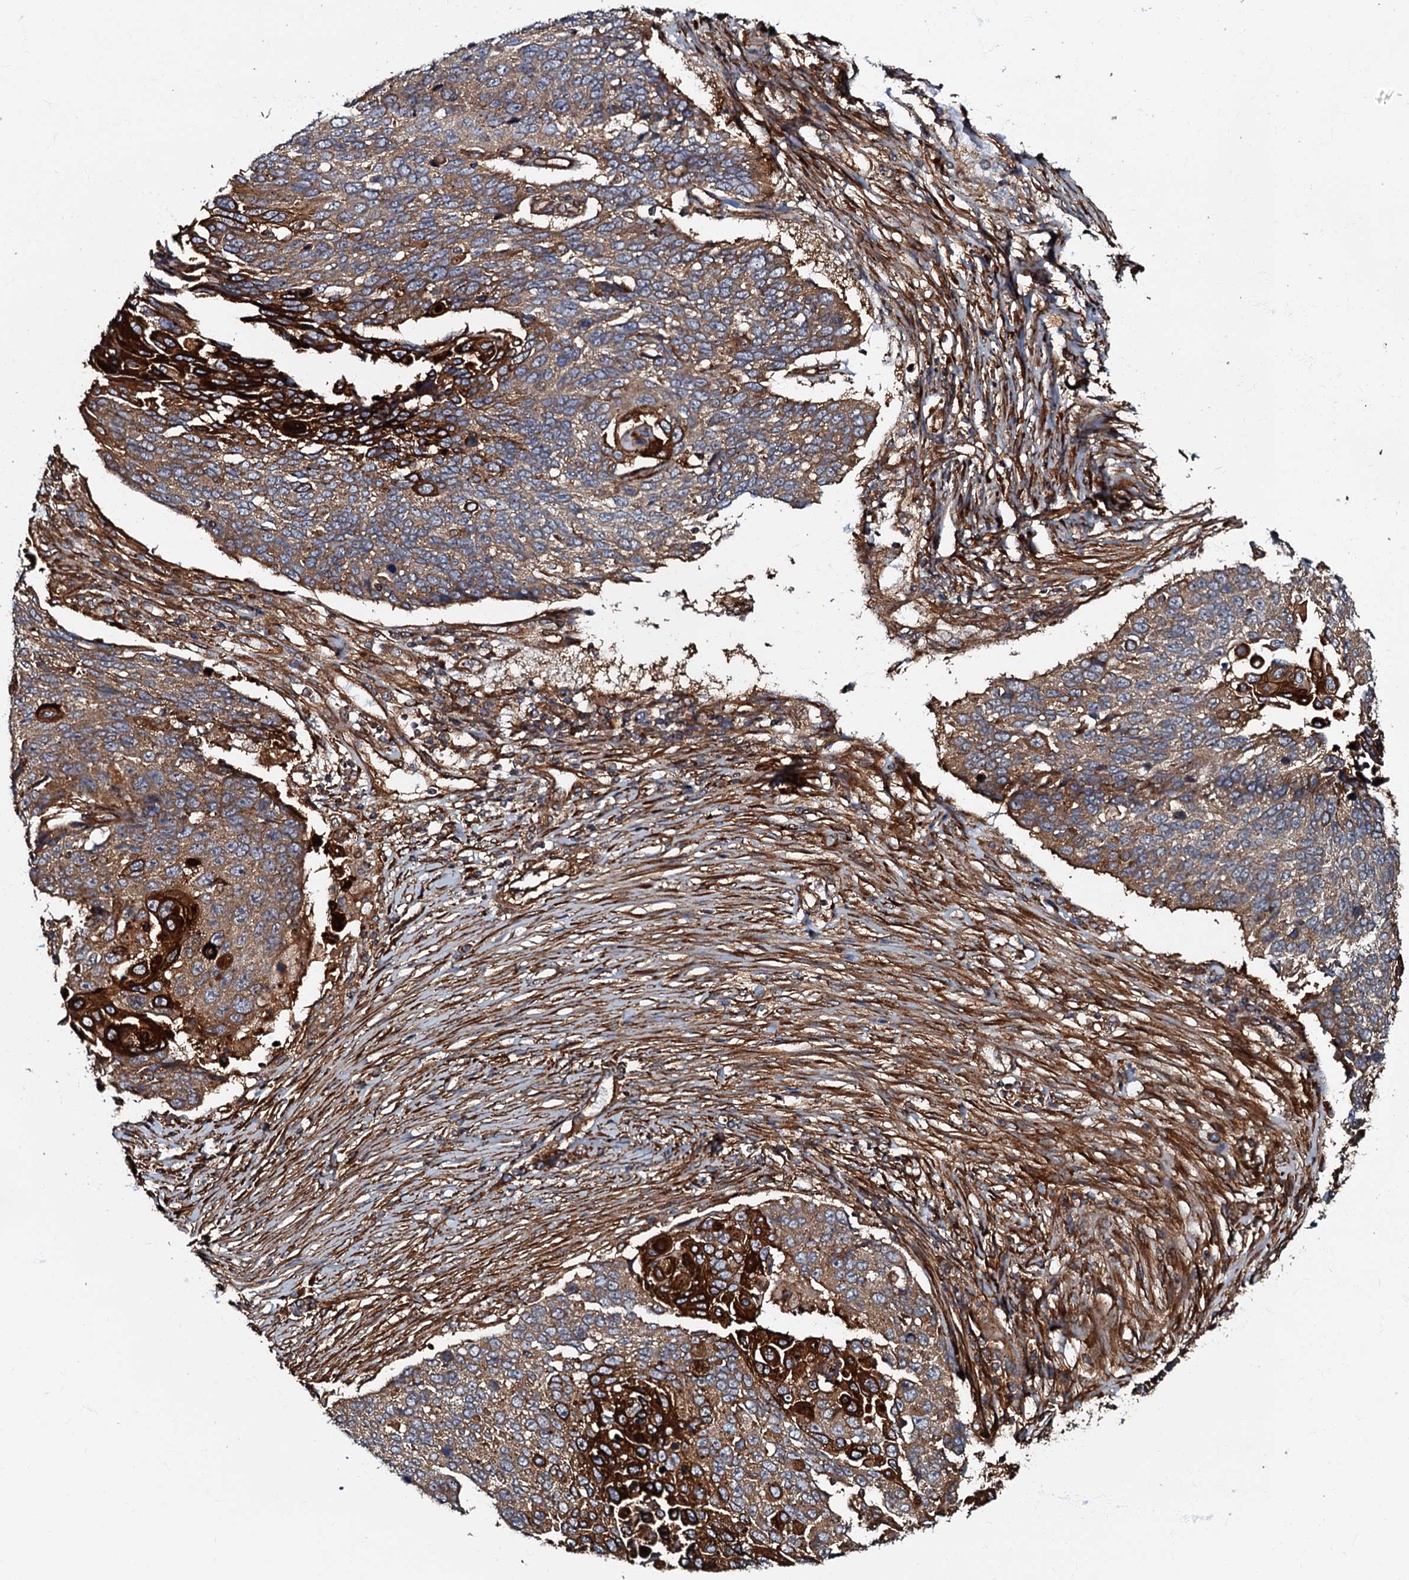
{"staining": {"intensity": "moderate", "quantity": ">75%", "location": "cytoplasmic/membranous"}, "tissue": "lung cancer", "cell_type": "Tumor cells", "image_type": "cancer", "snomed": [{"axis": "morphology", "description": "Squamous cell carcinoma, NOS"}, {"axis": "topography", "description": "Lung"}], "caption": "This is a photomicrograph of IHC staining of lung cancer (squamous cell carcinoma), which shows moderate staining in the cytoplasmic/membranous of tumor cells.", "gene": "BLOC1S6", "patient": {"sex": "male", "age": 66}}